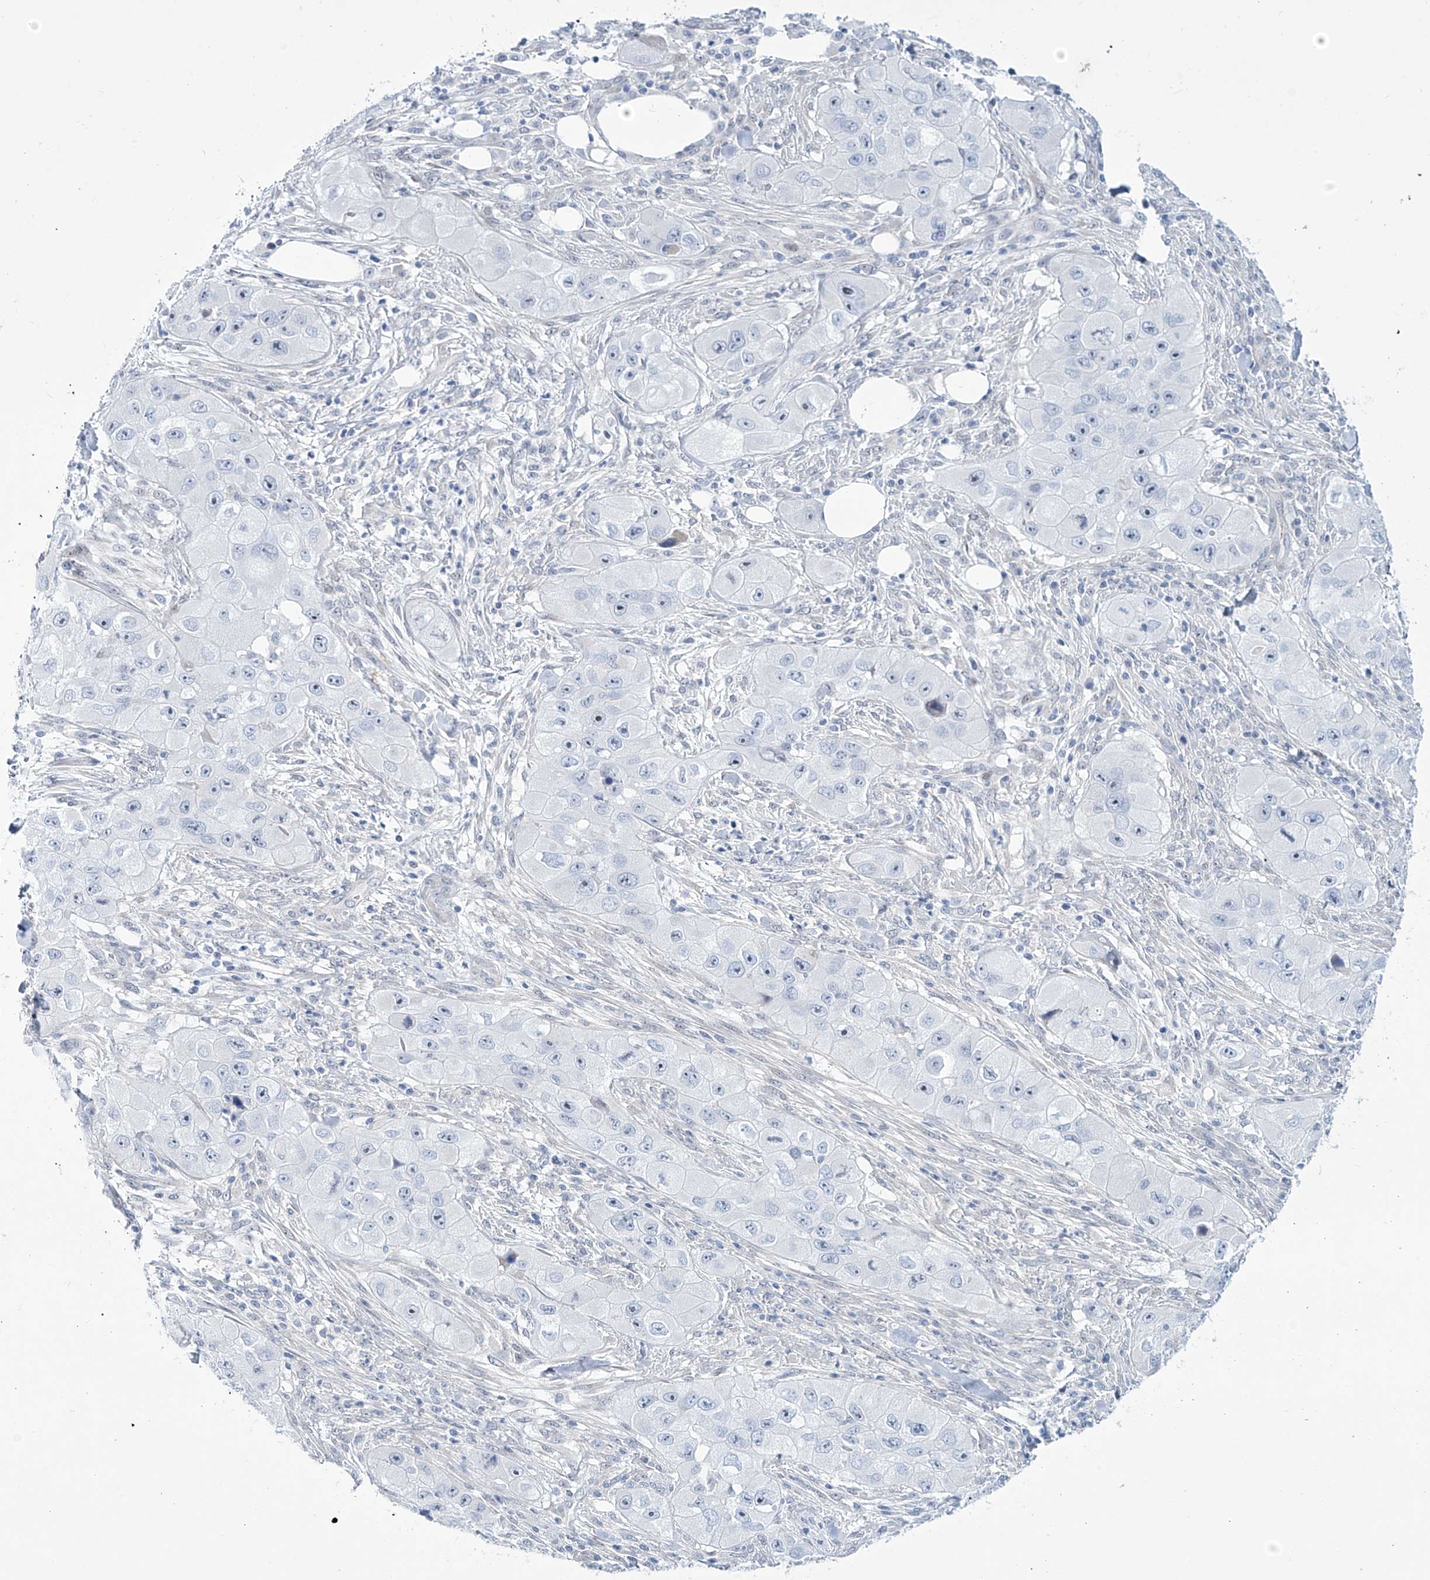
{"staining": {"intensity": "negative", "quantity": "none", "location": "none"}, "tissue": "skin cancer", "cell_type": "Tumor cells", "image_type": "cancer", "snomed": [{"axis": "morphology", "description": "Squamous cell carcinoma, NOS"}, {"axis": "topography", "description": "Skin"}, {"axis": "topography", "description": "Subcutis"}], "caption": "Tumor cells show no significant staining in skin squamous cell carcinoma.", "gene": "TRIM60", "patient": {"sex": "male", "age": 73}}